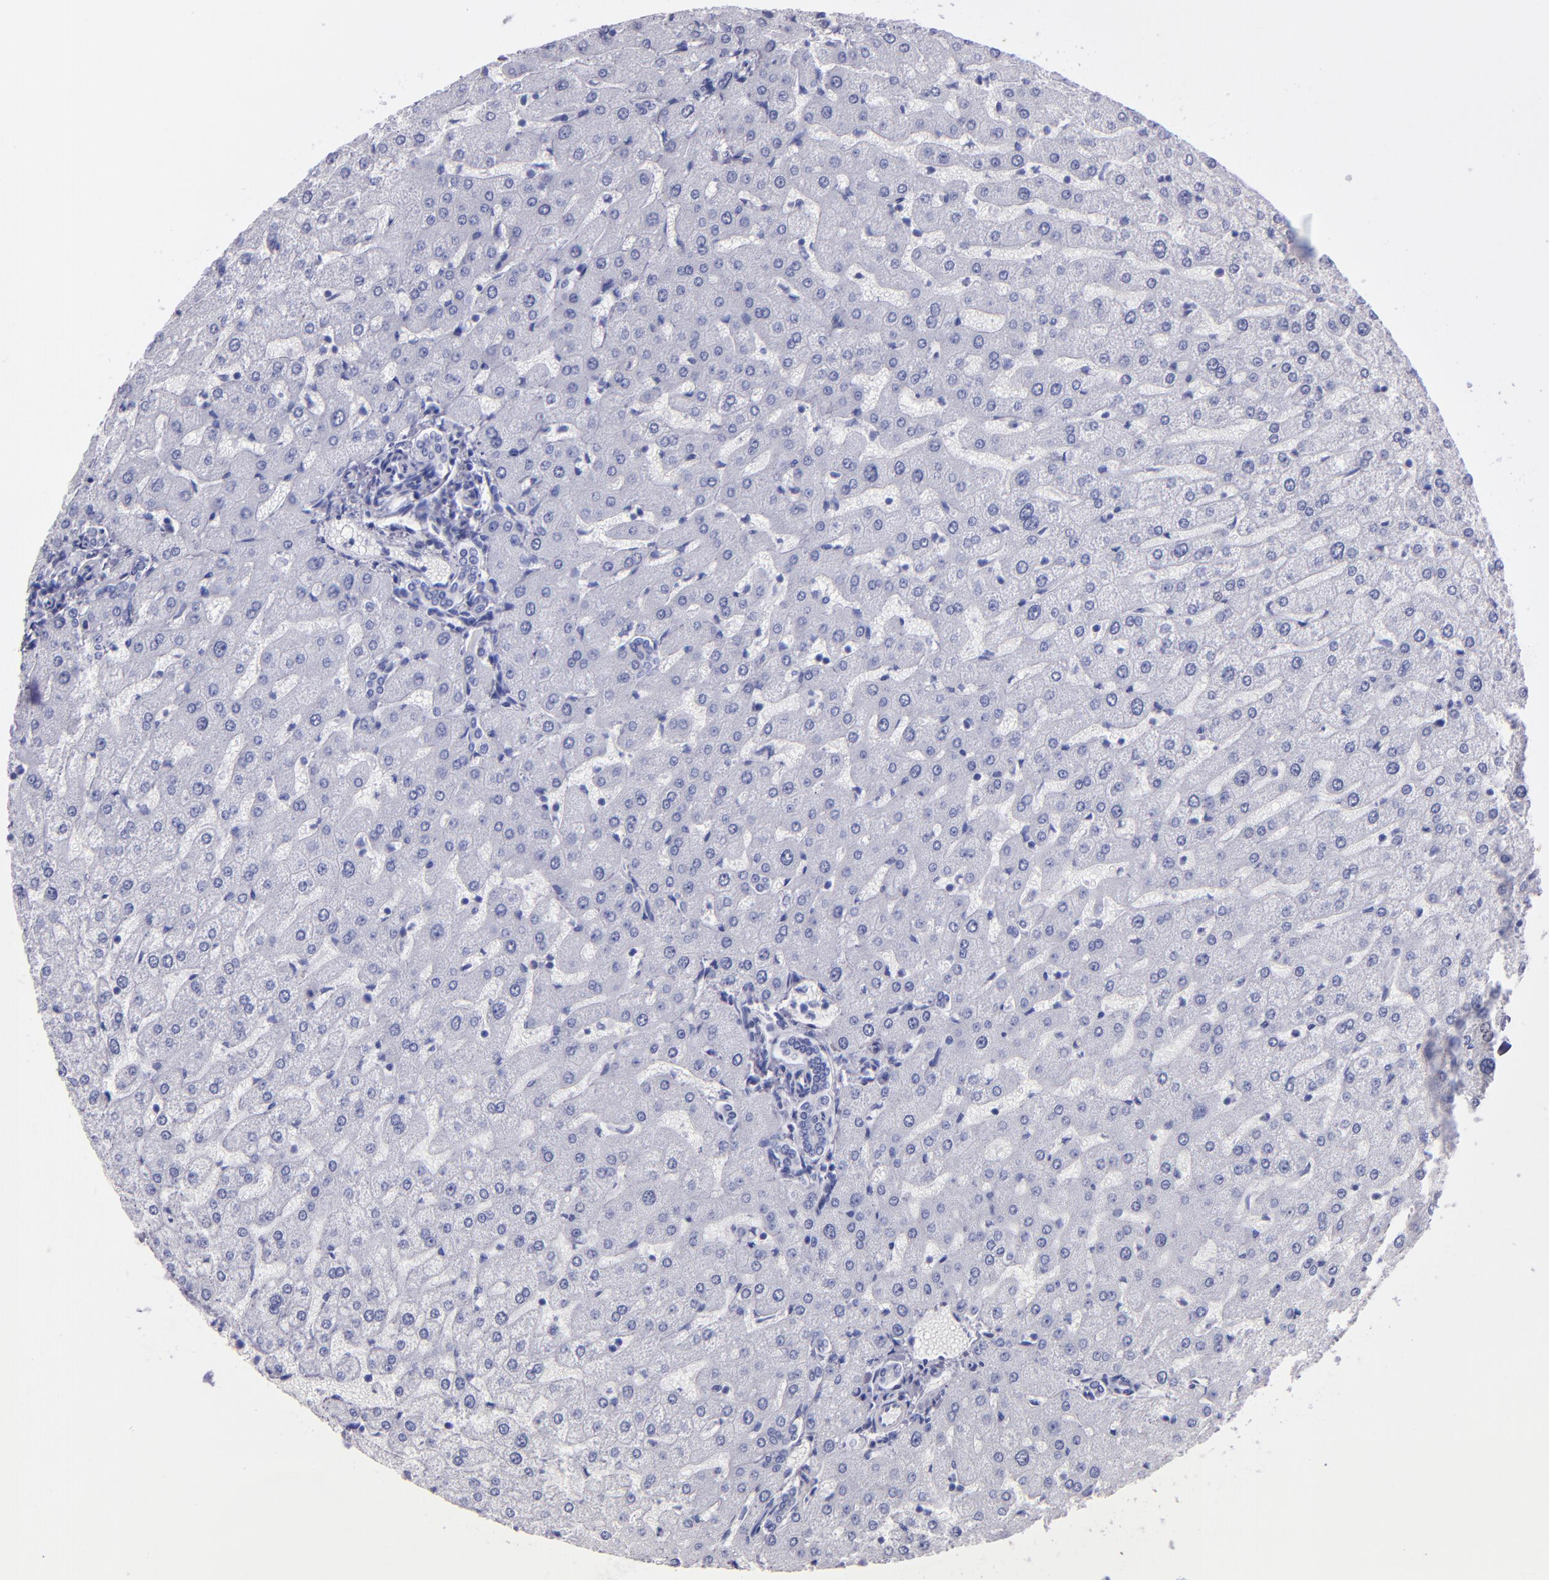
{"staining": {"intensity": "negative", "quantity": "none", "location": "none"}, "tissue": "liver", "cell_type": "Cholangiocytes", "image_type": "normal", "snomed": [{"axis": "morphology", "description": "Normal tissue, NOS"}, {"axis": "morphology", "description": "Fibrosis, NOS"}, {"axis": "topography", "description": "Liver"}], "caption": "Liver was stained to show a protein in brown. There is no significant expression in cholangiocytes.", "gene": "TG", "patient": {"sex": "female", "age": 29}}